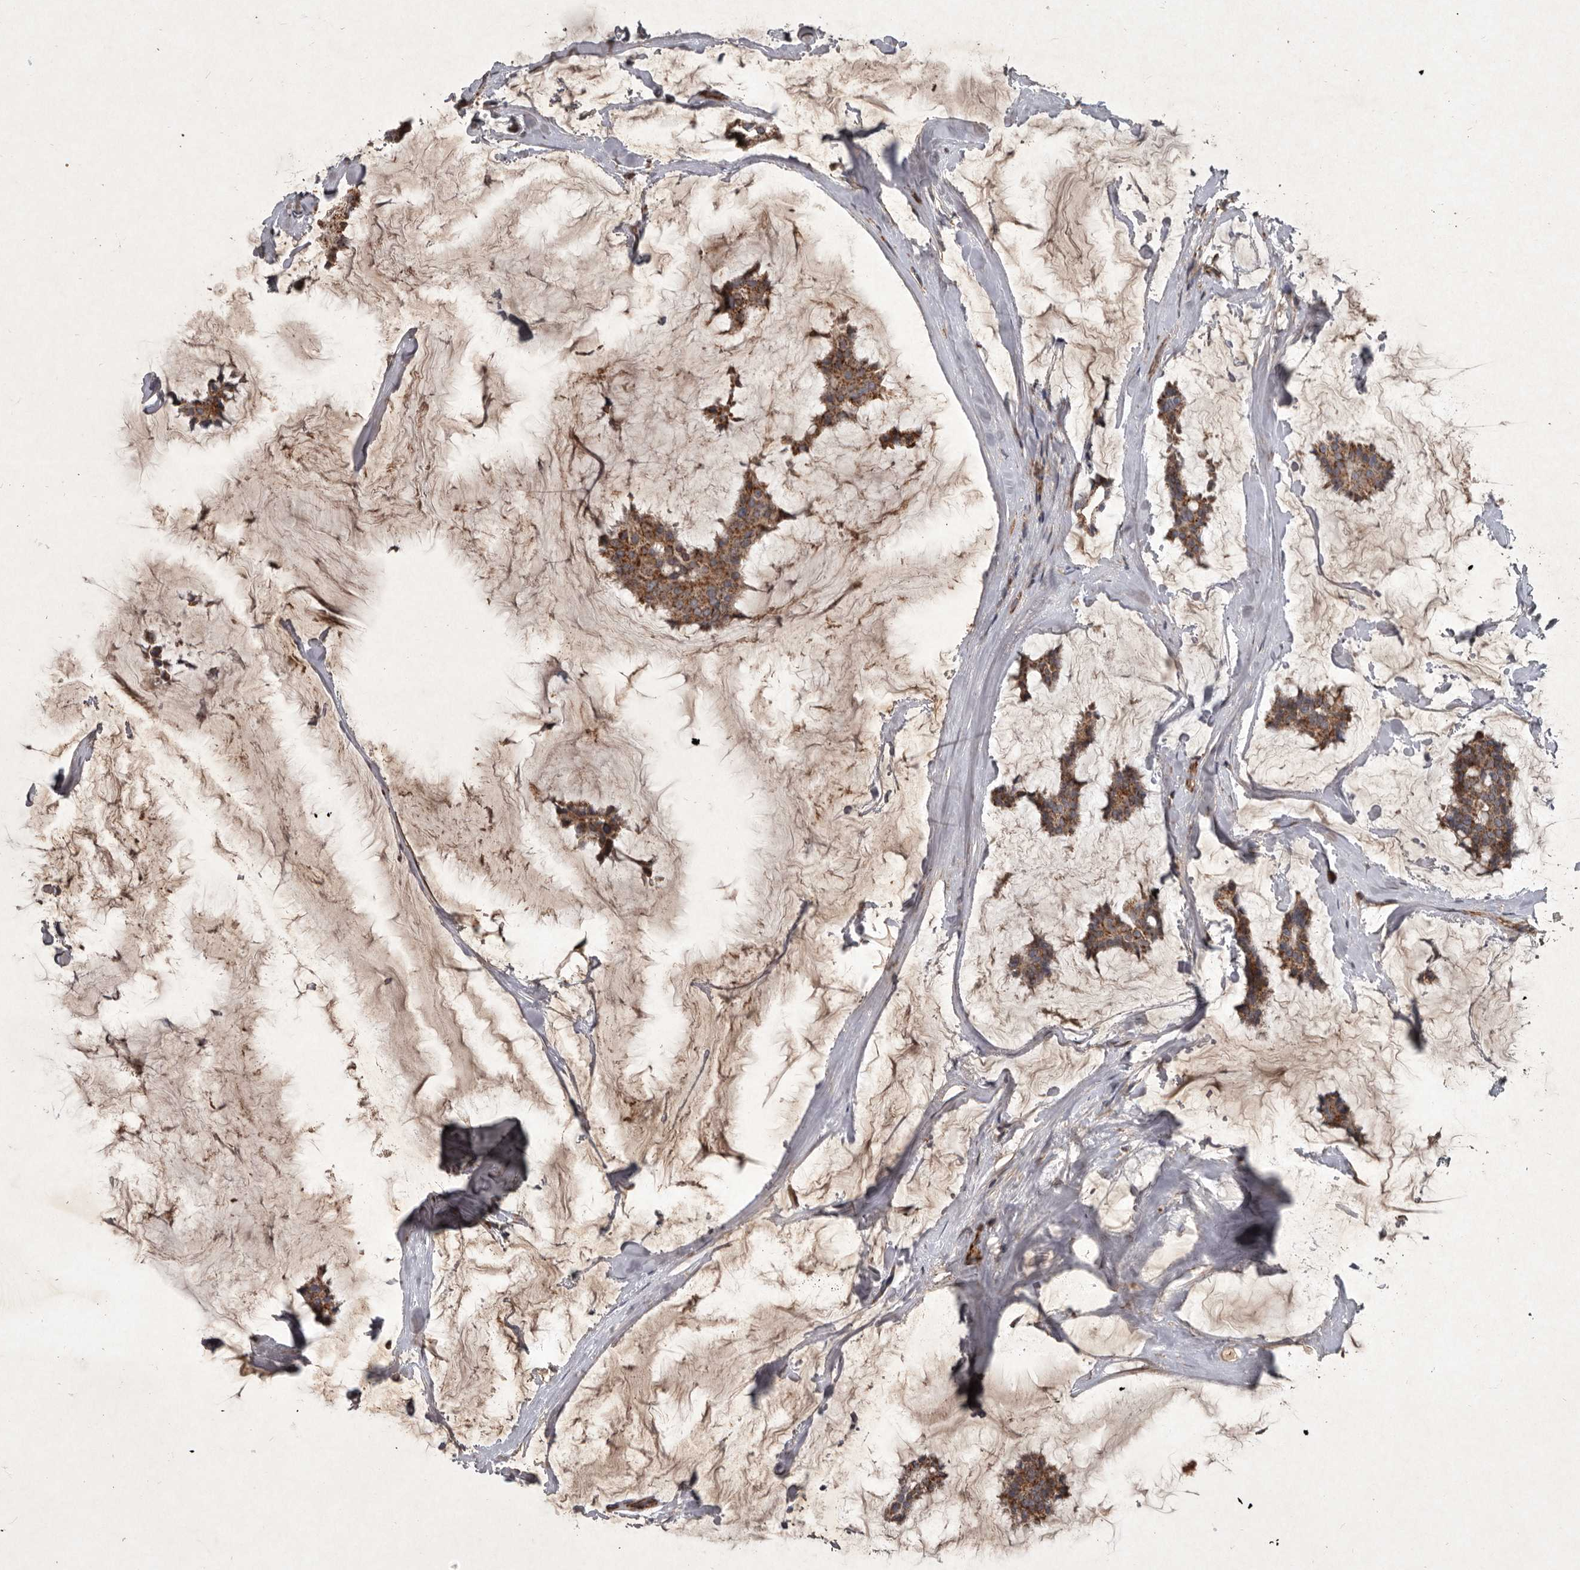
{"staining": {"intensity": "moderate", "quantity": ">75%", "location": "cytoplasmic/membranous"}, "tissue": "breast cancer", "cell_type": "Tumor cells", "image_type": "cancer", "snomed": [{"axis": "morphology", "description": "Duct carcinoma"}, {"axis": "topography", "description": "Breast"}], "caption": "About >75% of tumor cells in human breast infiltrating ductal carcinoma exhibit moderate cytoplasmic/membranous protein staining as visualized by brown immunohistochemical staining.", "gene": "MRPS15", "patient": {"sex": "female", "age": 93}}